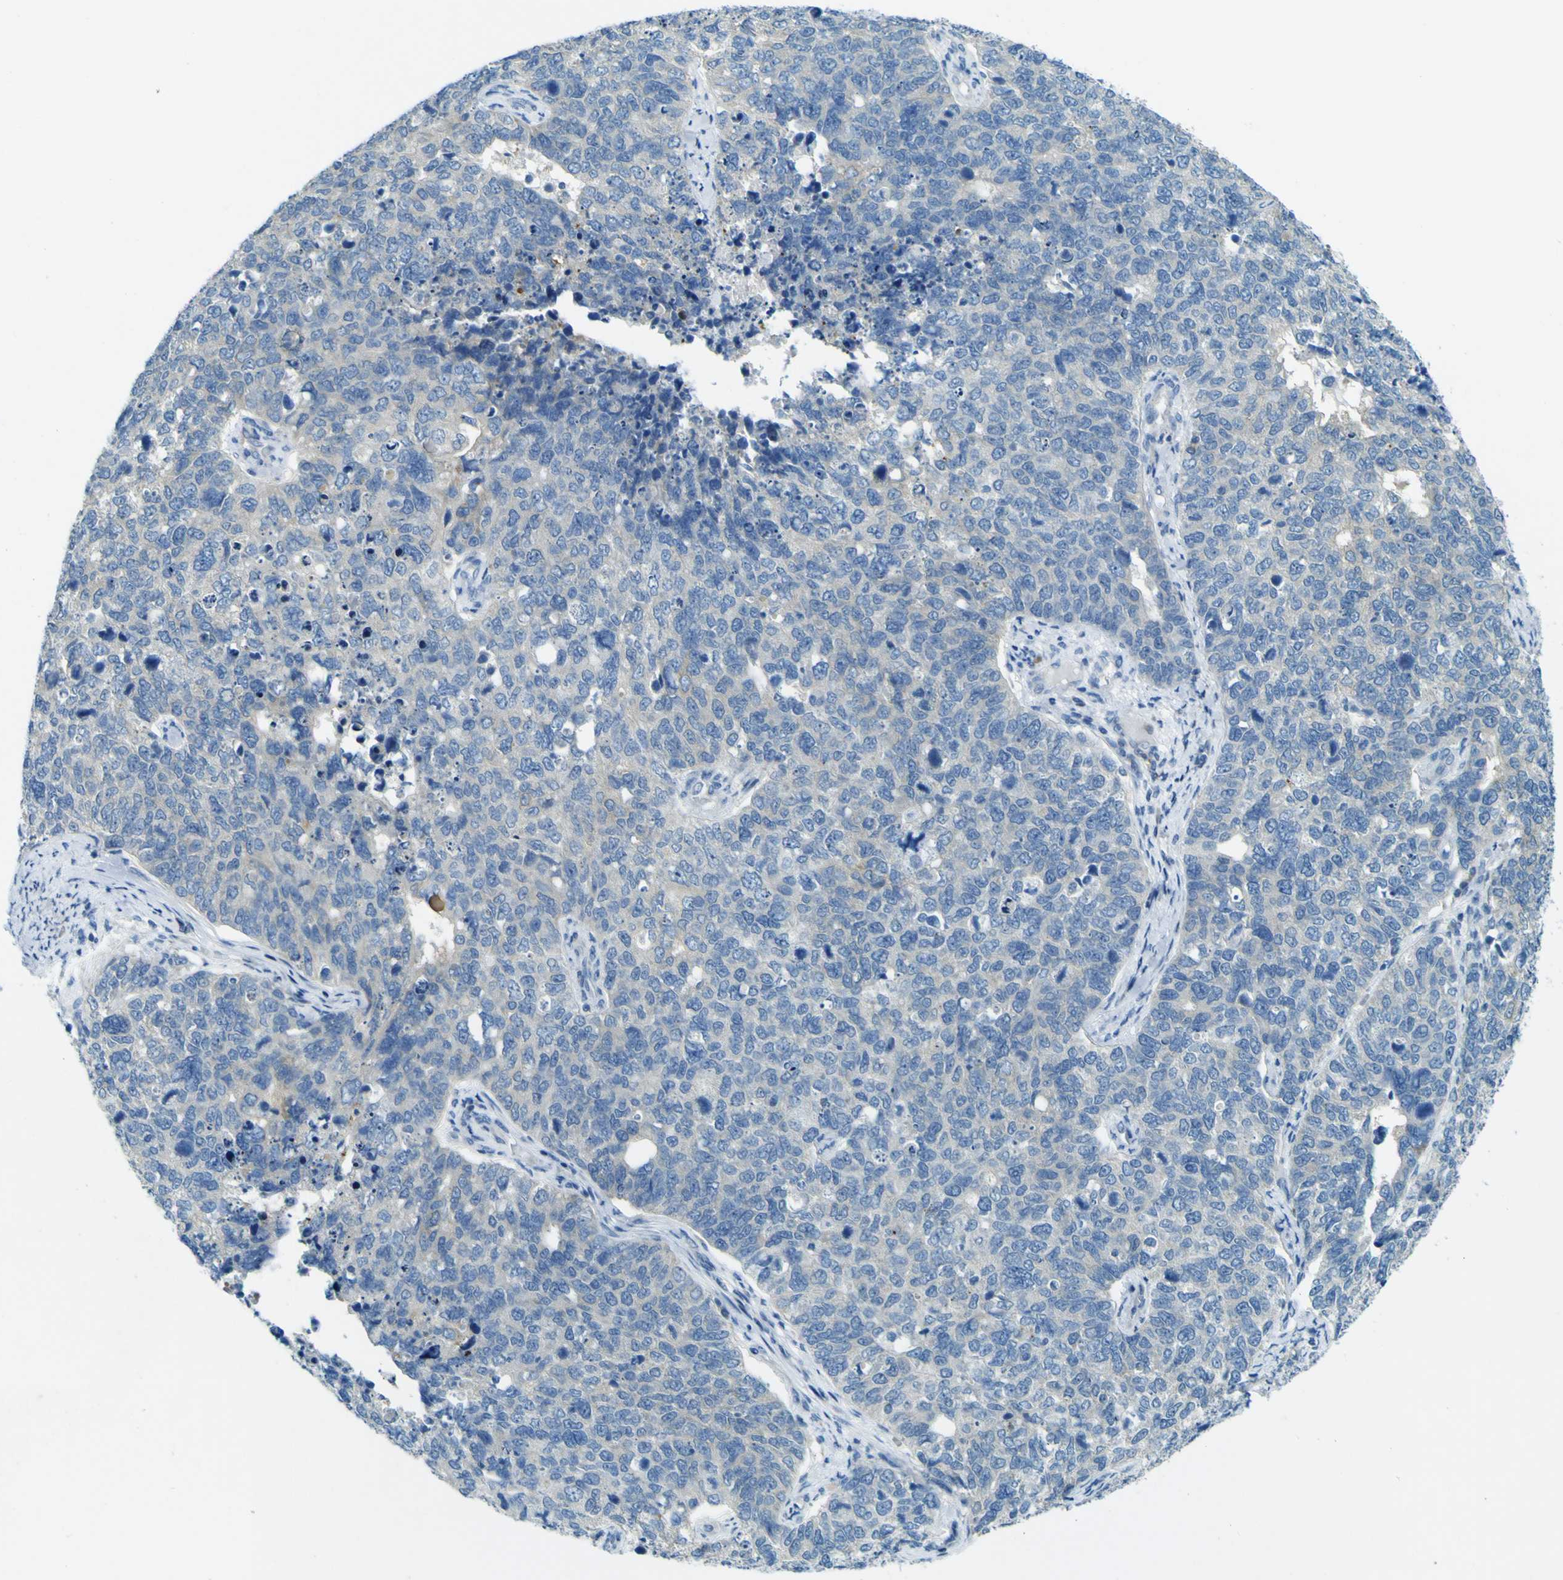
{"staining": {"intensity": "negative", "quantity": "none", "location": "none"}, "tissue": "cervical cancer", "cell_type": "Tumor cells", "image_type": "cancer", "snomed": [{"axis": "morphology", "description": "Squamous cell carcinoma, NOS"}, {"axis": "topography", "description": "Cervix"}], "caption": "A photomicrograph of squamous cell carcinoma (cervical) stained for a protein exhibits no brown staining in tumor cells. (DAB immunohistochemistry visualized using brightfield microscopy, high magnification).", "gene": "SORCS1", "patient": {"sex": "female", "age": 63}}